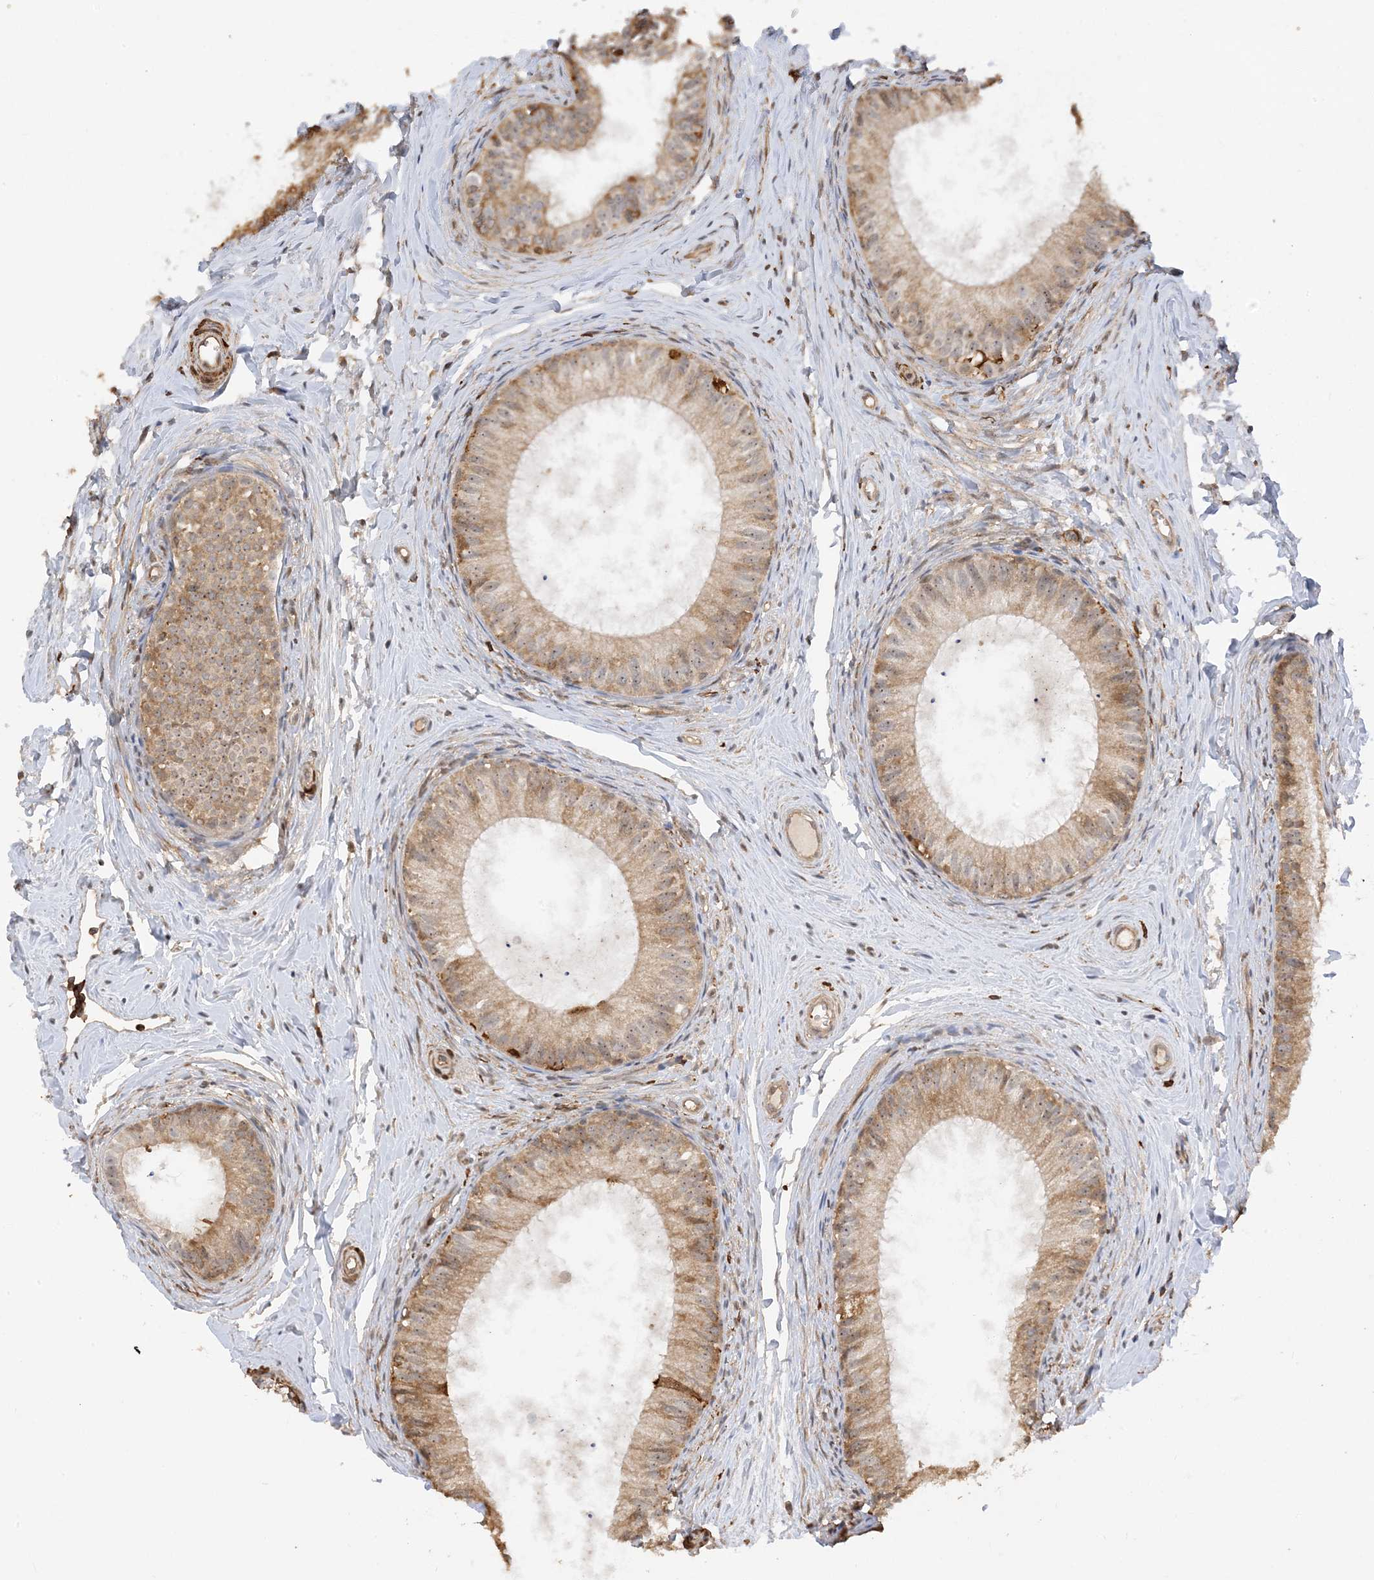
{"staining": {"intensity": "moderate", "quantity": ">75%", "location": "cytoplasmic/membranous"}, "tissue": "epididymis", "cell_type": "Glandular cells", "image_type": "normal", "snomed": [{"axis": "morphology", "description": "Normal tissue, NOS"}, {"axis": "topography", "description": "Epididymis"}], "caption": "IHC photomicrograph of unremarkable epididymis: human epididymis stained using immunohistochemistry exhibits medium levels of moderate protein expression localized specifically in the cytoplasmic/membranous of glandular cells, appearing as a cytoplasmic/membranous brown color.", "gene": "PHACTR2", "patient": {"sex": "male", "age": 34}}